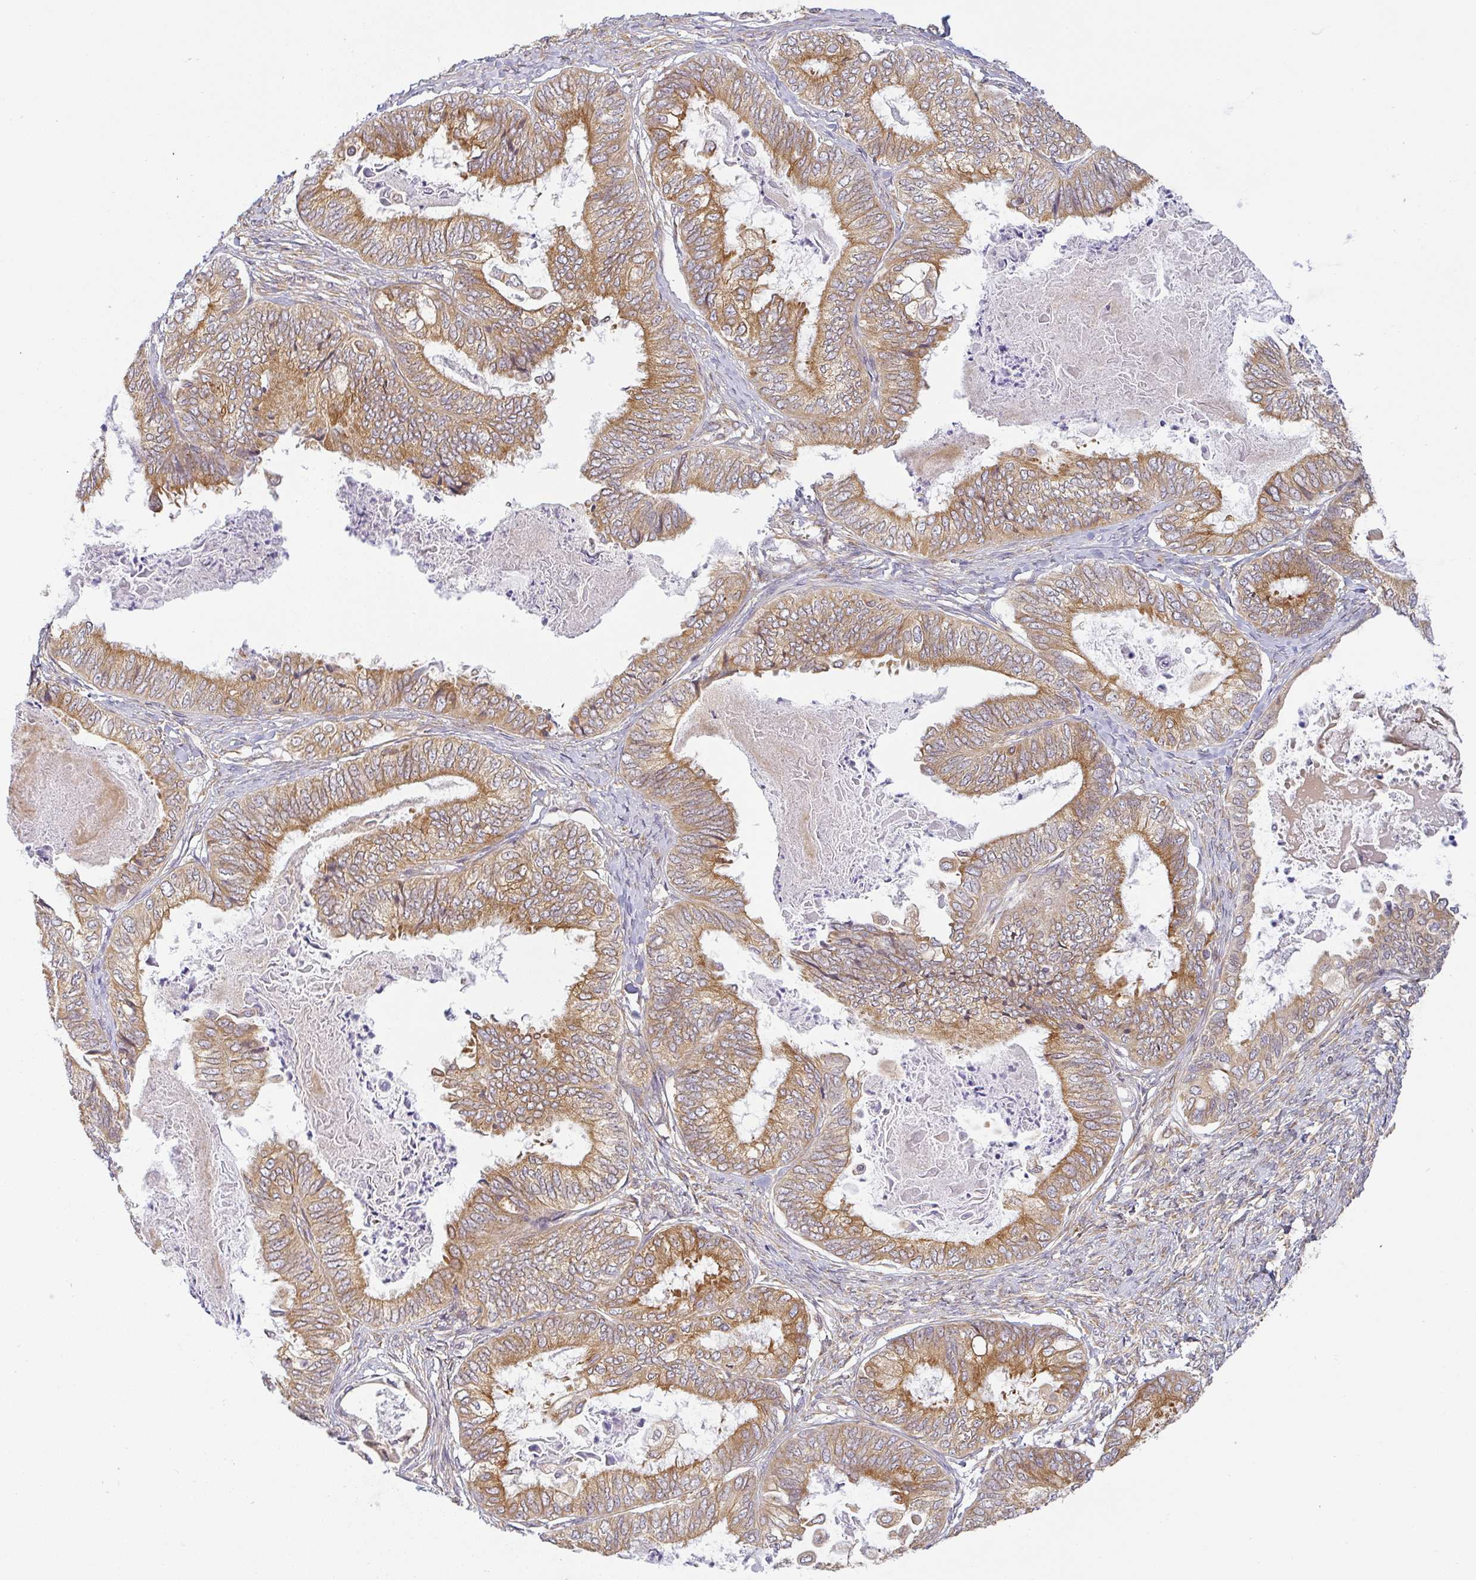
{"staining": {"intensity": "moderate", "quantity": ">75%", "location": "cytoplasmic/membranous"}, "tissue": "ovarian cancer", "cell_type": "Tumor cells", "image_type": "cancer", "snomed": [{"axis": "morphology", "description": "Carcinoma, endometroid"}, {"axis": "topography", "description": "Ovary"}], "caption": "Brown immunohistochemical staining in ovarian endometroid carcinoma exhibits moderate cytoplasmic/membranous staining in about >75% of tumor cells.", "gene": "DERL2", "patient": {"sex": "female", "age": 70}}